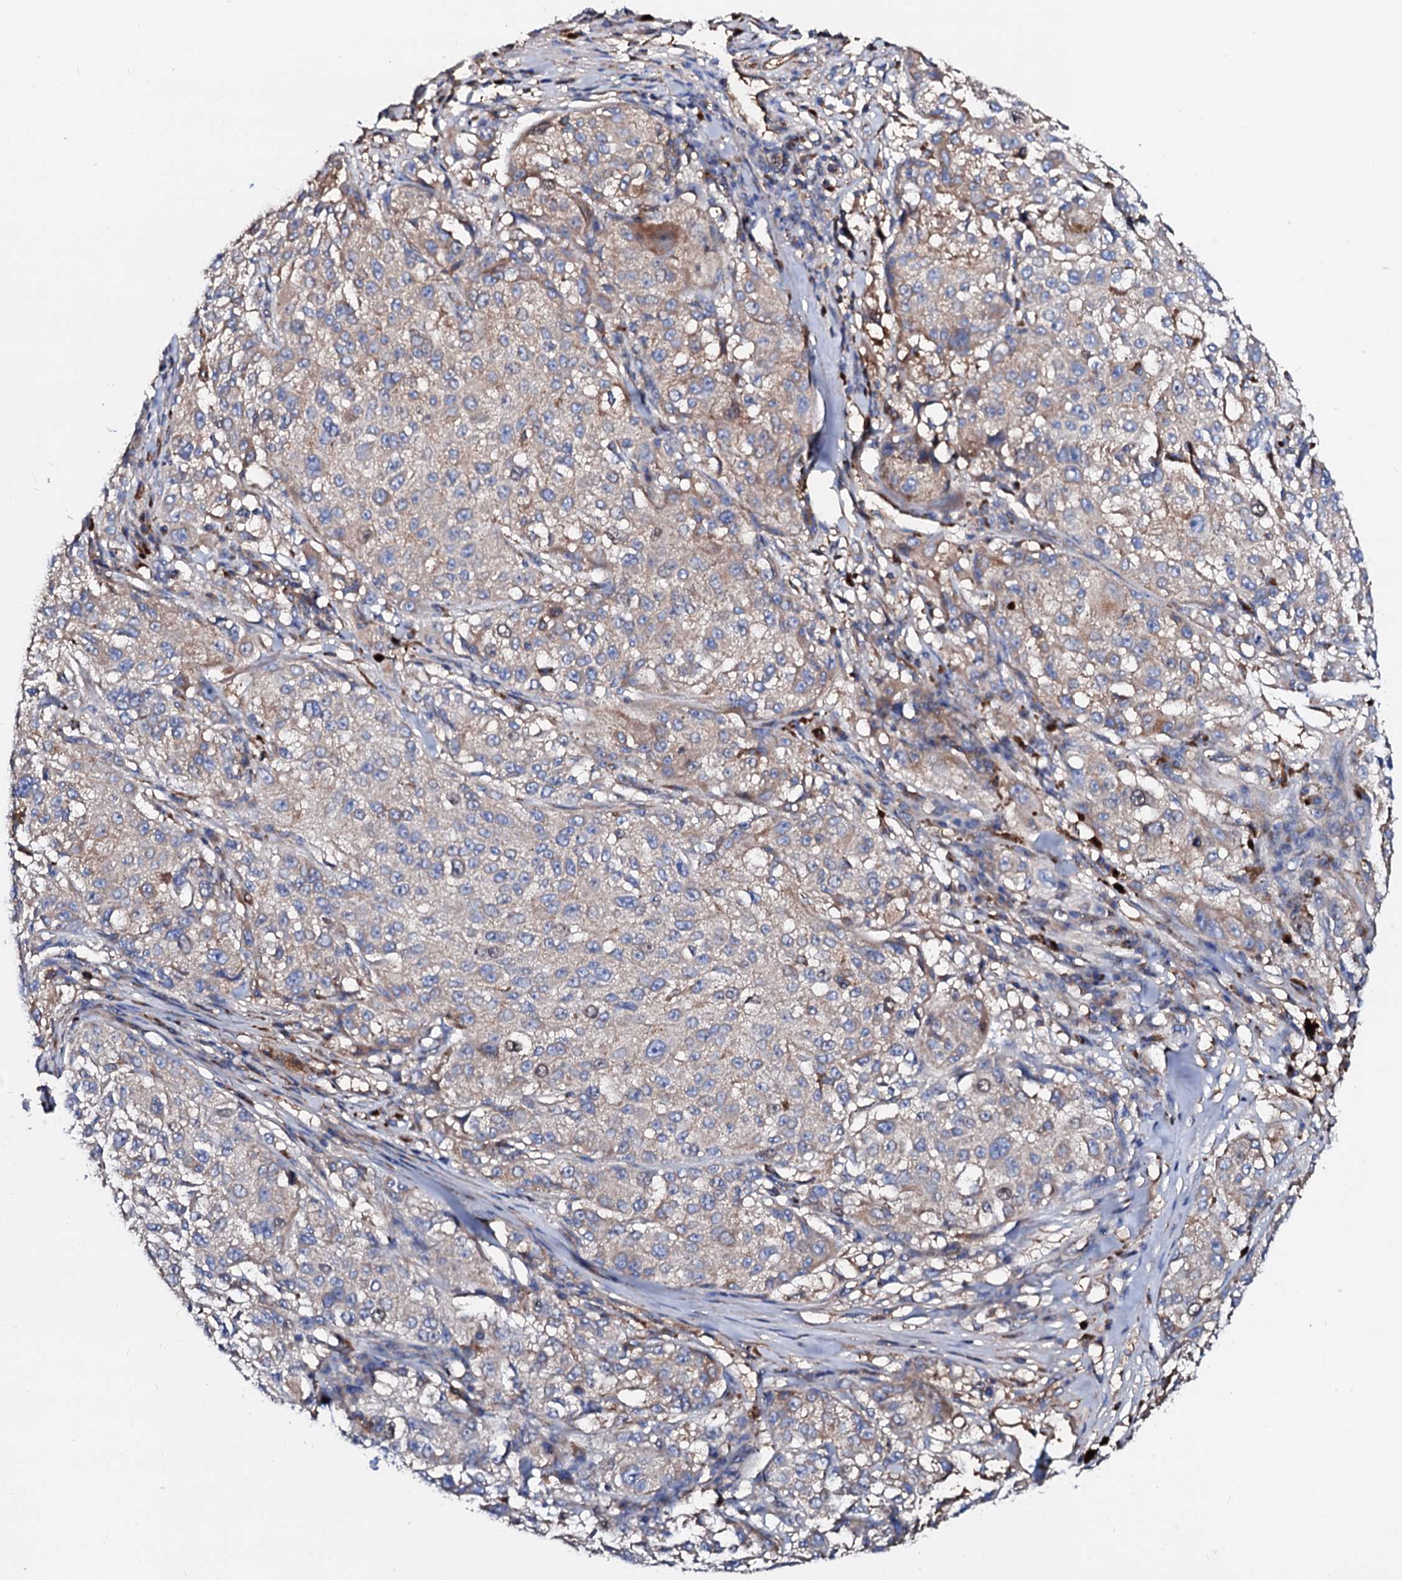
{"staining": {"intensity": "weak", "quantity": "<25%", "location": "cytoplasmic/membranous"}, "tissue": "melanoma", "cell_type": "Tumor cells", "image_type": "cancer", "snomed": [{"axis": "morphology", "description": "Necrosis, NOS"}, {"axis": "morphology", "description": "Malignant melanoma, NOS"}, {"axis": "topography", "description": "Skin"}], "caption": "A photomicrograph of human malignant melanoma is negative for staining in tumor cells.", "gene": "CSKMT", "patient": {"sex": "female", "age": 87}}